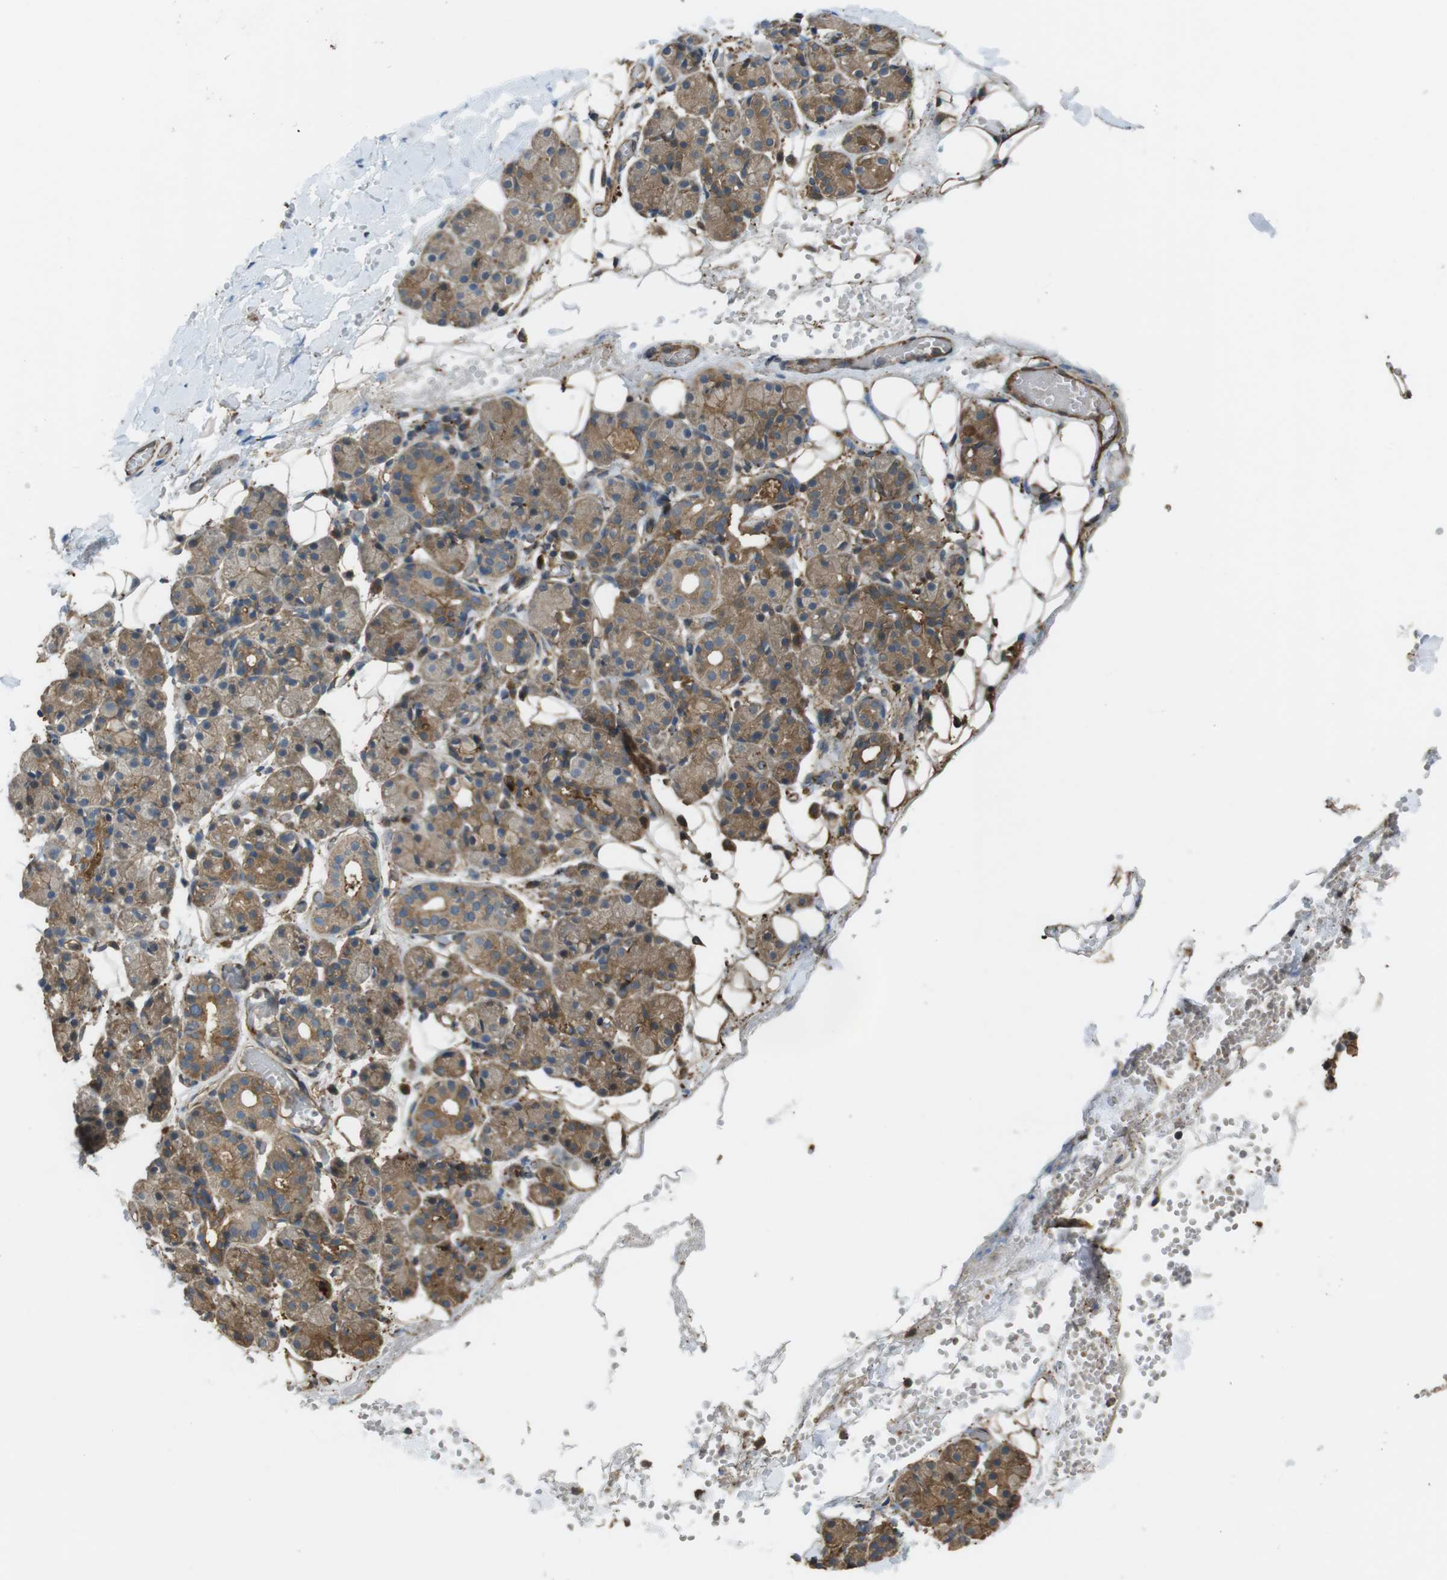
{"staining": {"intensity": "moderate", "quantity": ">75%", "location": "cytoplasmic/membranous"}, "tissue": "salivary gland", "cell_type": "Glandular cells", "image_type": "normal", "snomed": [{"axis": "morphology", "description": "Normal tissue, NOS"}, {"axis": "topography", "description": "Salivary gland"}], "caption": "Immunohistochemical staining of benign human salivary gland exhibits moderate cytoplasmic/membranous protein expression in approximately >75% of glandular cells.", "gene": "ARHGDIA", "patient": {"sex": "male", "age": 63}}